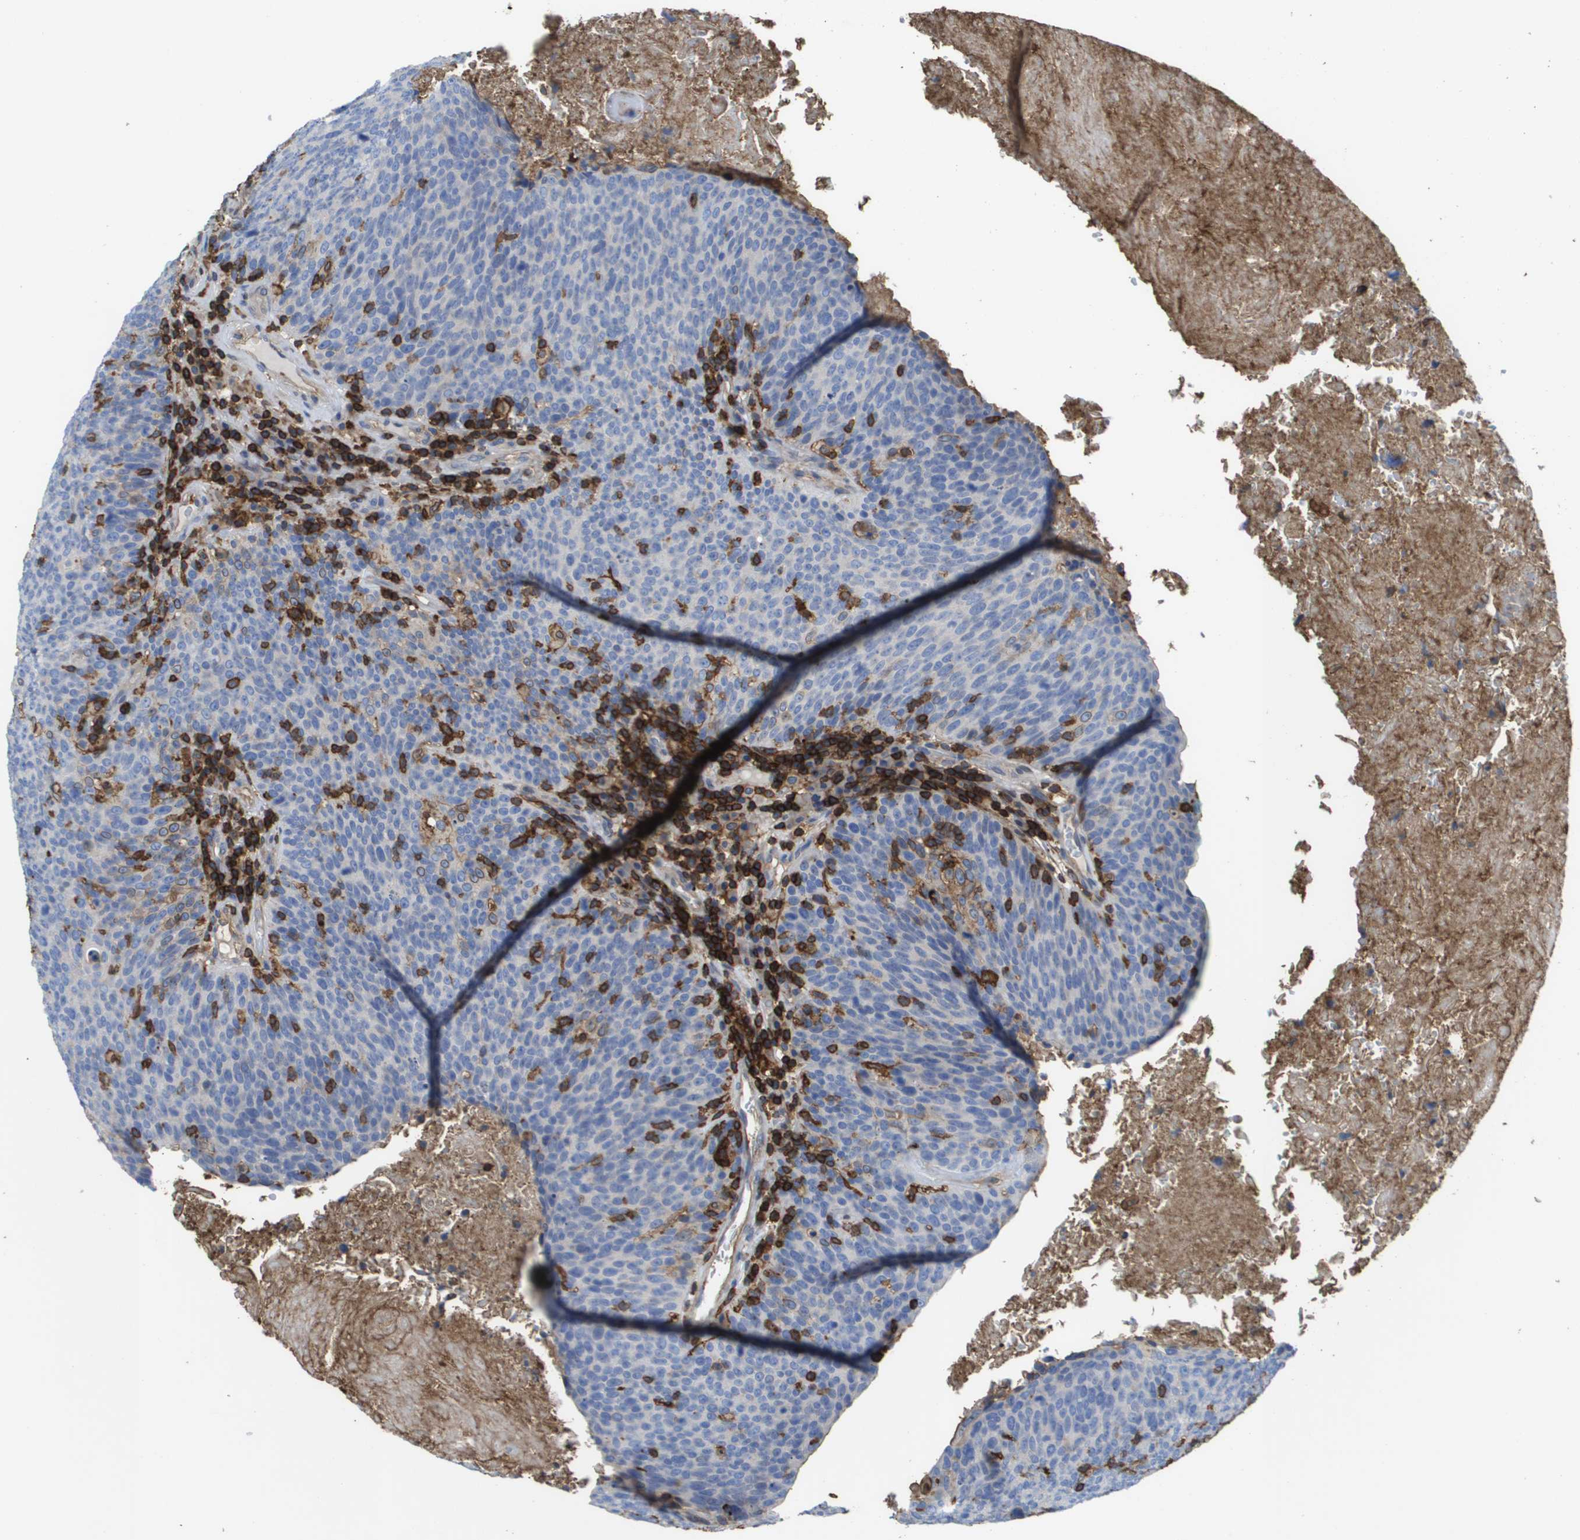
{"staining": {"intensity": "negative", "quantity": "none", "location": "none"}, "tissue": "head and neck cancer", "cell_type": "Tumor cells", "image_type": "cancer", "snomed": [{"axis": "morphology", "description": "Squamous cell carcinoma, NOS"}, {"axis": "morphology", "description": "Squamous cell carcinoma, metastatic, NOS"}, {"axis": "topography", "description": "Lymph node"}, {"axis": "topography", "description": "Head-Neck"}], "caption": "Metastatic squamous cell carcinoma (head and neck) was stained to show a protein in brown. There is no significant staining in tumor cells.", "gene": "PASK", "patient": {"sex": "male", "age": 62}}